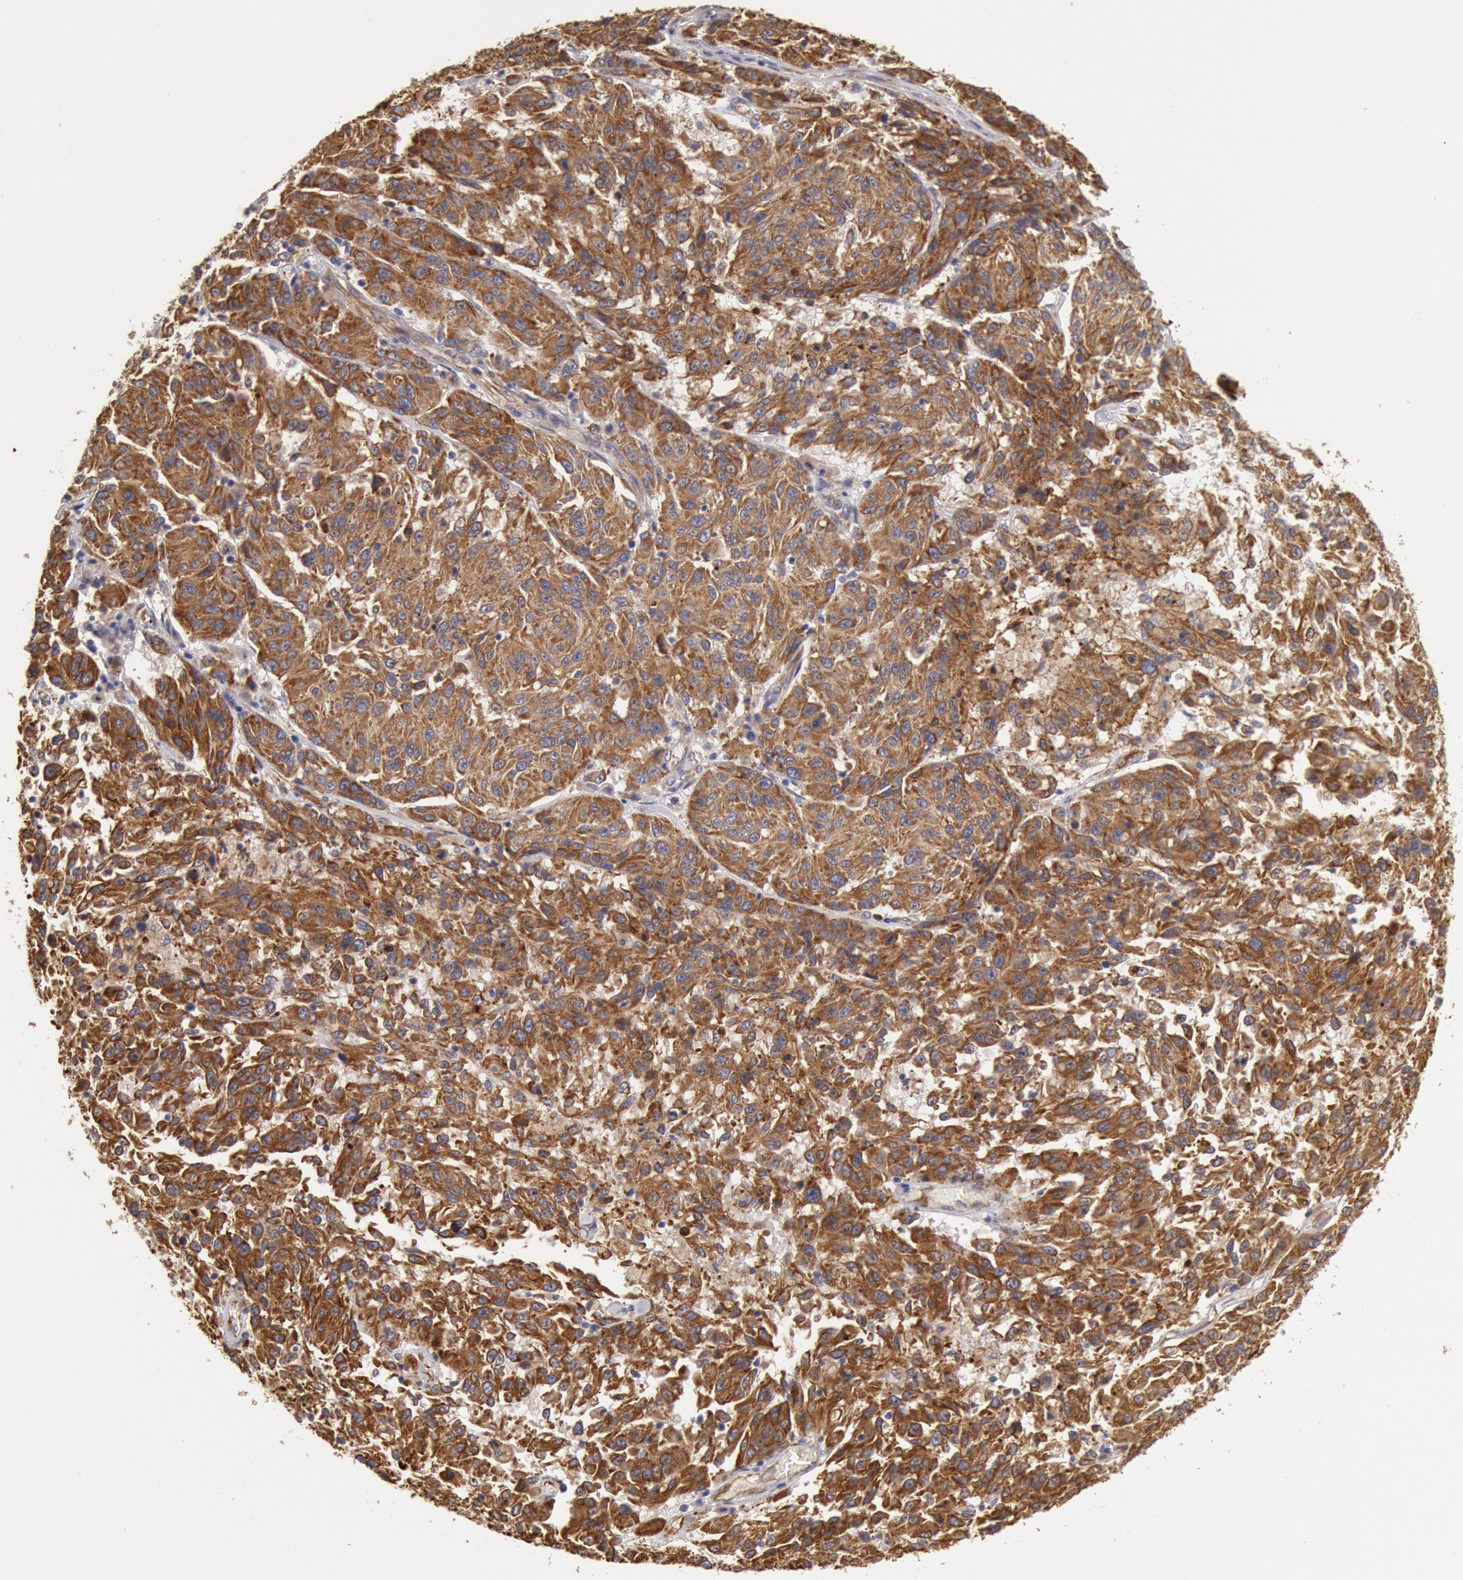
{"staining": {"intensity": "moderate", "quantity": ">75%", "location": "cytoplasmic/membranous"}, "tissue": "melanoma", "cell_type": "Tumor cells", "image_type": "cancer", "snomed": [{"axis": "morphology", "description": "Malignant melanoma, NOS"}, {"axis": "topography", "description": "Skin"}], "caption": "Immunohistochemistry of malignant melanoma exhibits medium levels of moderate cytoplasmic/membranous positivity in approximately >75% of tumor cells. (brown staining indicates protein expression, while blue staining denotes nuclei).", "gene": "RNF139", "patient": {"sex": "female", "age": 77}}